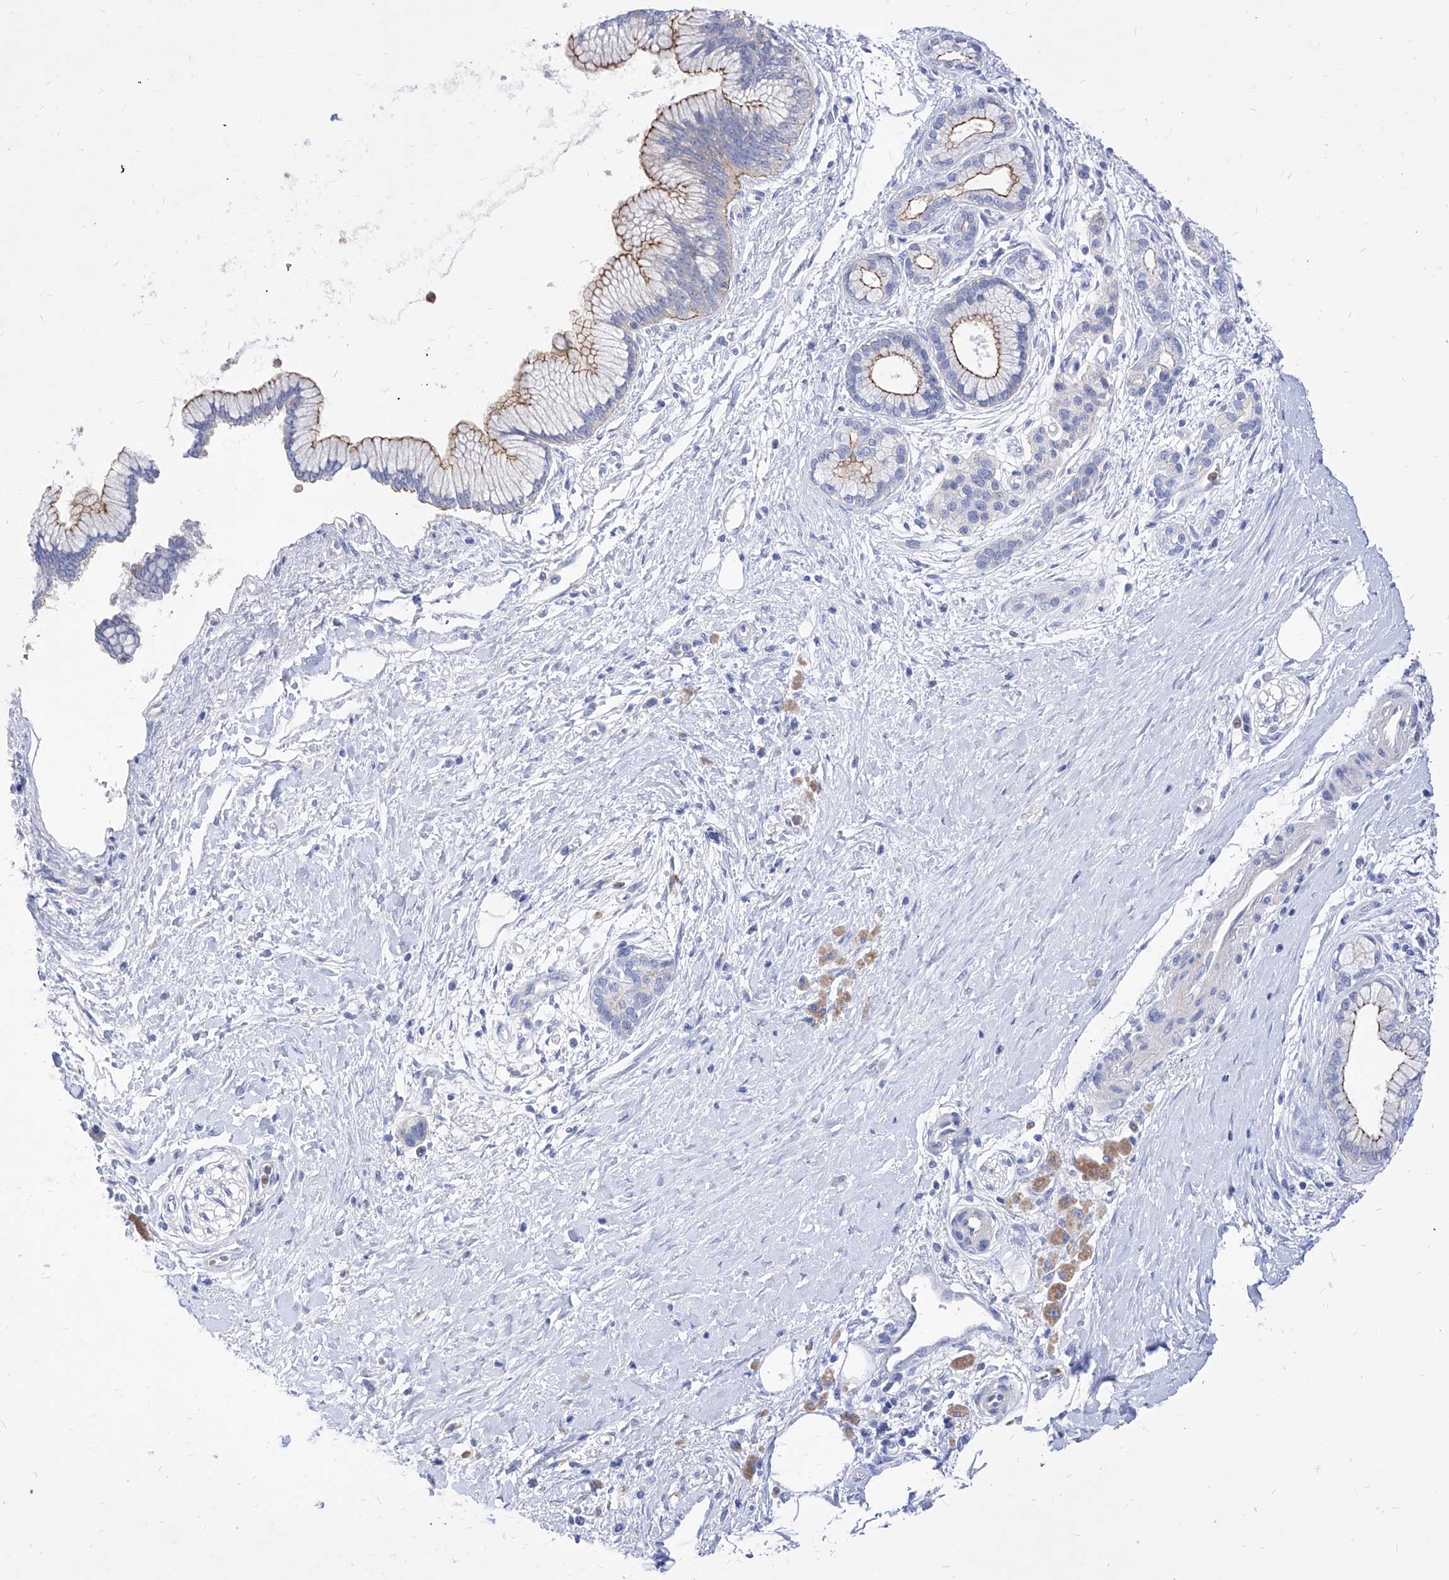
{"staining": {"intensity": "moderate", "quantity": "<25%", "location": "cytoplasmic/membranous"}, "tissue": "pancreatic cancer", "cell_type": "Tumor cells", "image_type": "cancer", "snomed": [{"axis": "morphology", "description": "Adenocarcinoma, NOS"}, {"axis": "topography", "description": "Pancreas"}], "caption": "A brown stain labels moderate cytoplasmic/membranous staining of a protein in human pancreatic cancer tumor cells. The staining was performed using DAB (3,3'-diaminobenzidine), with brown indicating positive protein expression. Nuclei are stained blue with hematoxylin.", "gene": "VAX1", "patient": {"sex": "male", "age": 58}}